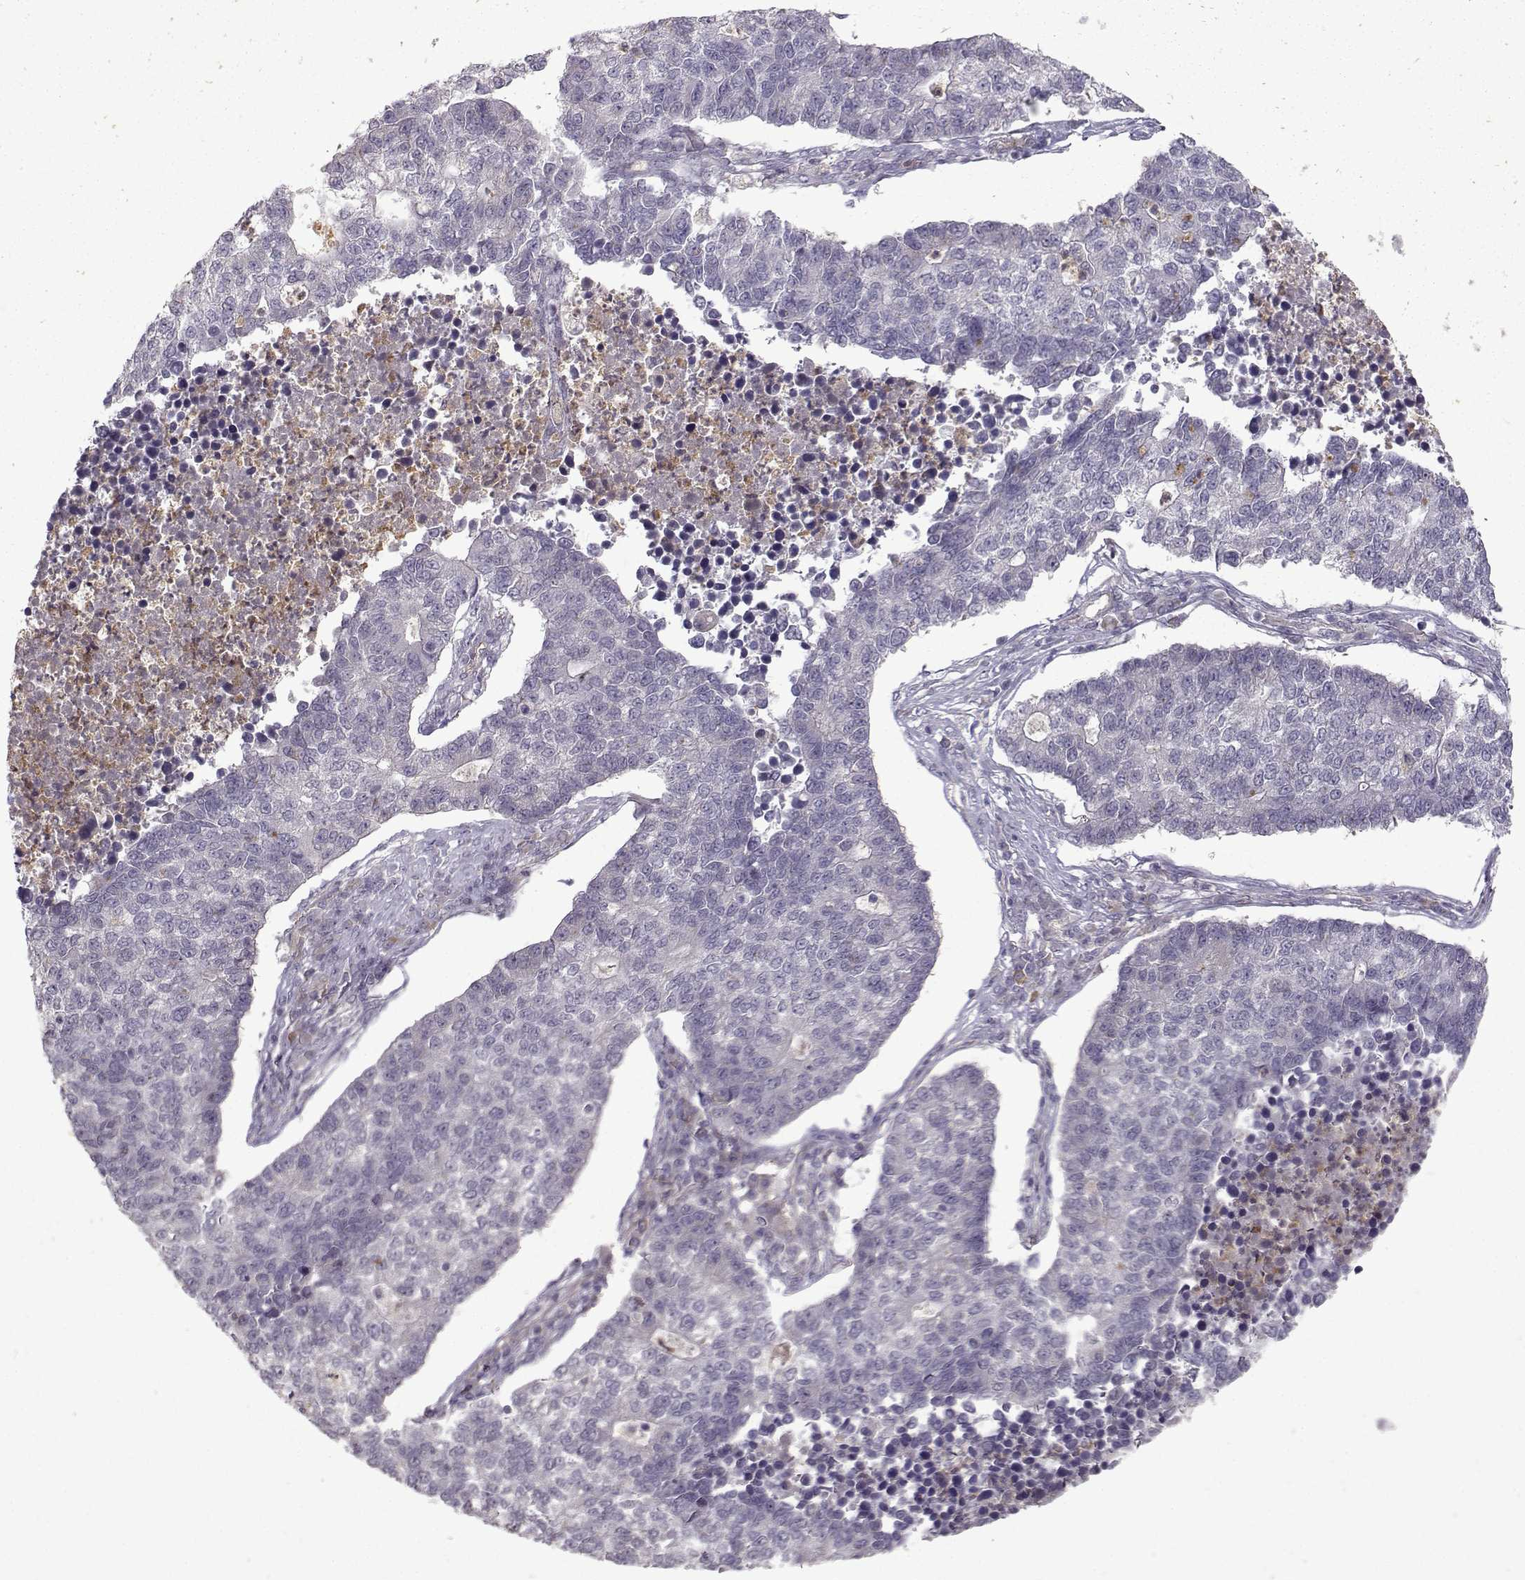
{"staining": {"intensity": "negative", "quantity": "none", "location": "none"}, "tissue": "lung cancer", "cell_type": "Tumor cells", "image_type": "cancer", "snomed": [{"axis": "morphology", "description": "Adenocarcinoma, NOS"}, {"axis": "topography", "description": "Lung"}], "caption": "A photomicrograph of human lung cancer (adenocarcinoma) is negative for staining in tumor cells. (DAB (3,3'-diaminobenzidine) immunohistochemistry with hematoxylin counter stain).", "gene": "OPRD1", "patient": {"sex": "male", "age": 57}}